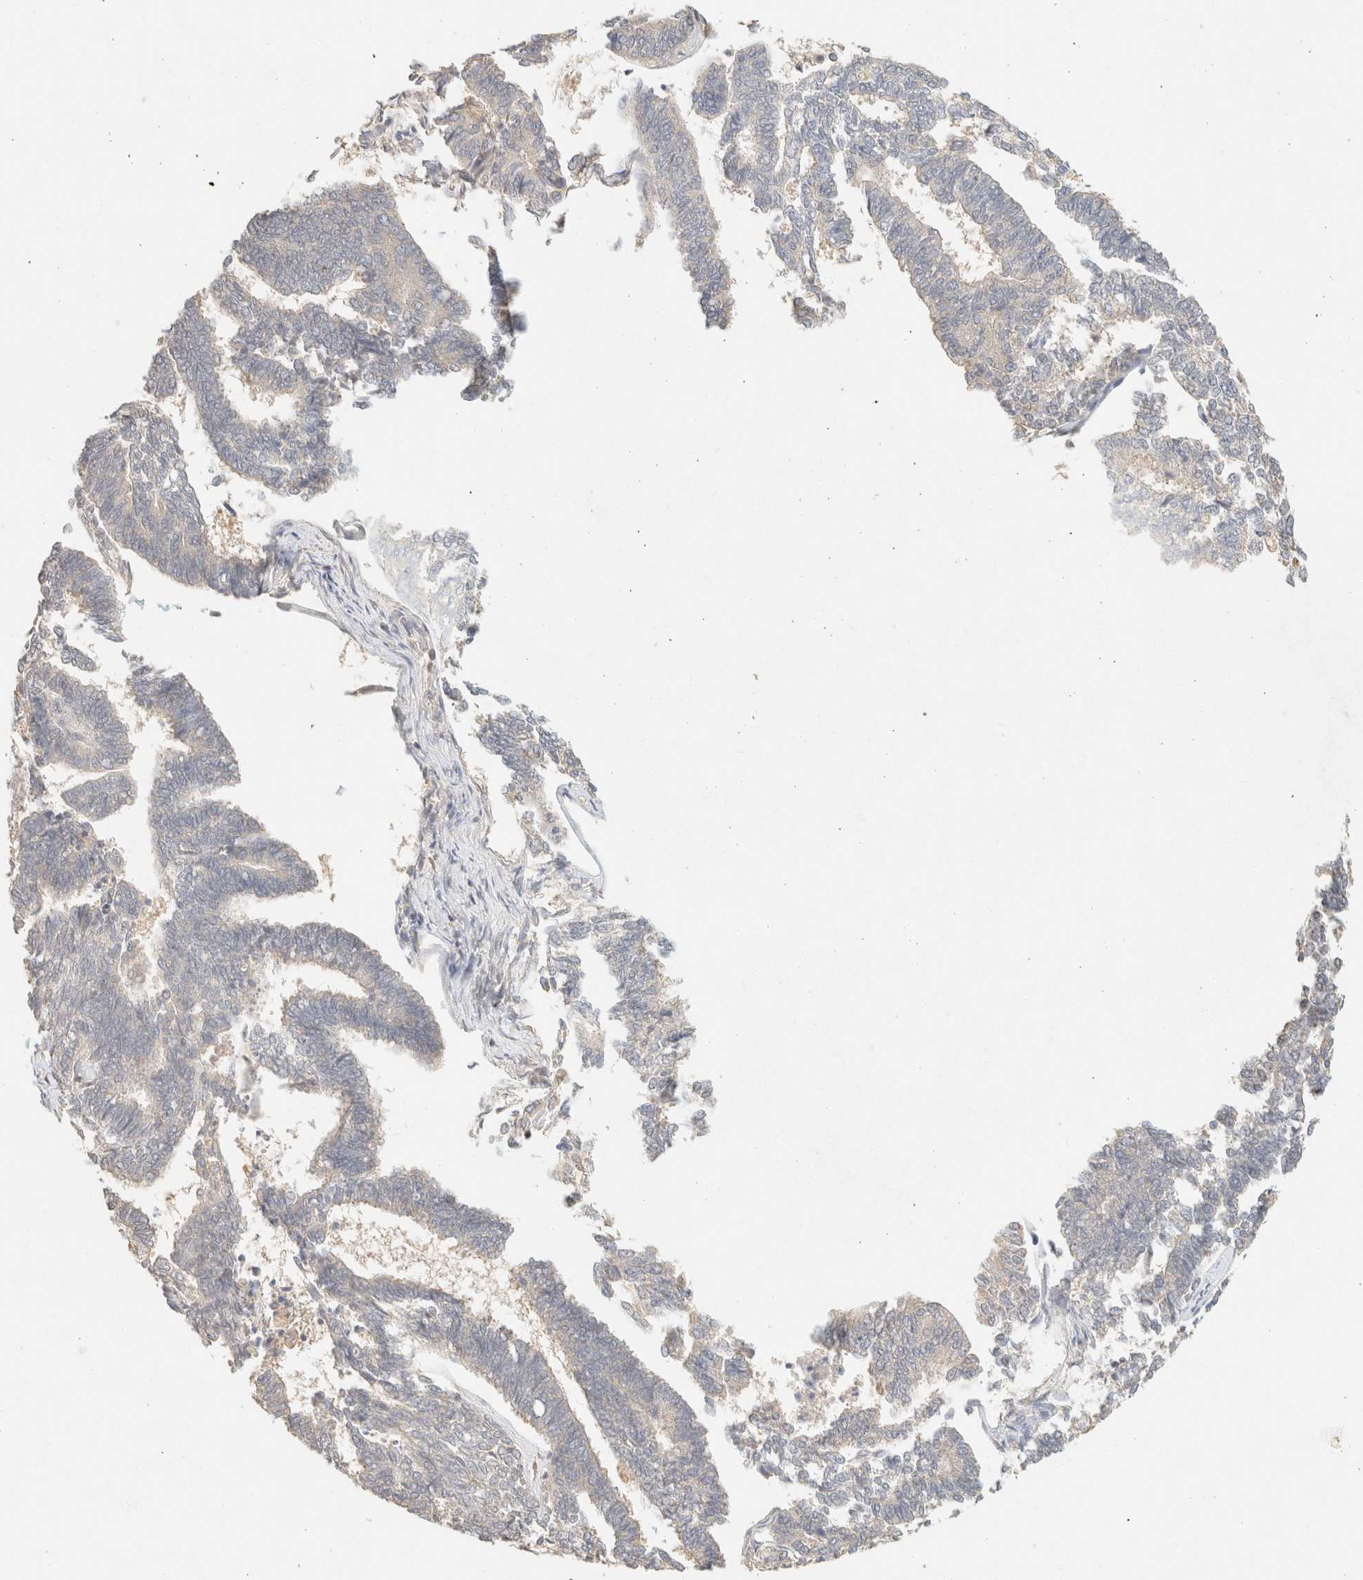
{"staining": {"intensity": "negative", "quantity": "none", "location": "none"}, "tissue": "endometrial cancer", "cell_type": "Tumor cells", "image_type": "cancer", "snomed": [{"axis": "morphology", "description": "Adenocarcinoma, NOS"}, {"axis": "topography", "description": "Endometrium"}], "caption": "A high-resolution histopathology image shows IHC staining of endometrial cancer (adenocarcinoma), which reveals no significant expression in tumor cells.", "gene": "TIMD4", "patient": {"sex": "female", "age": 70}}